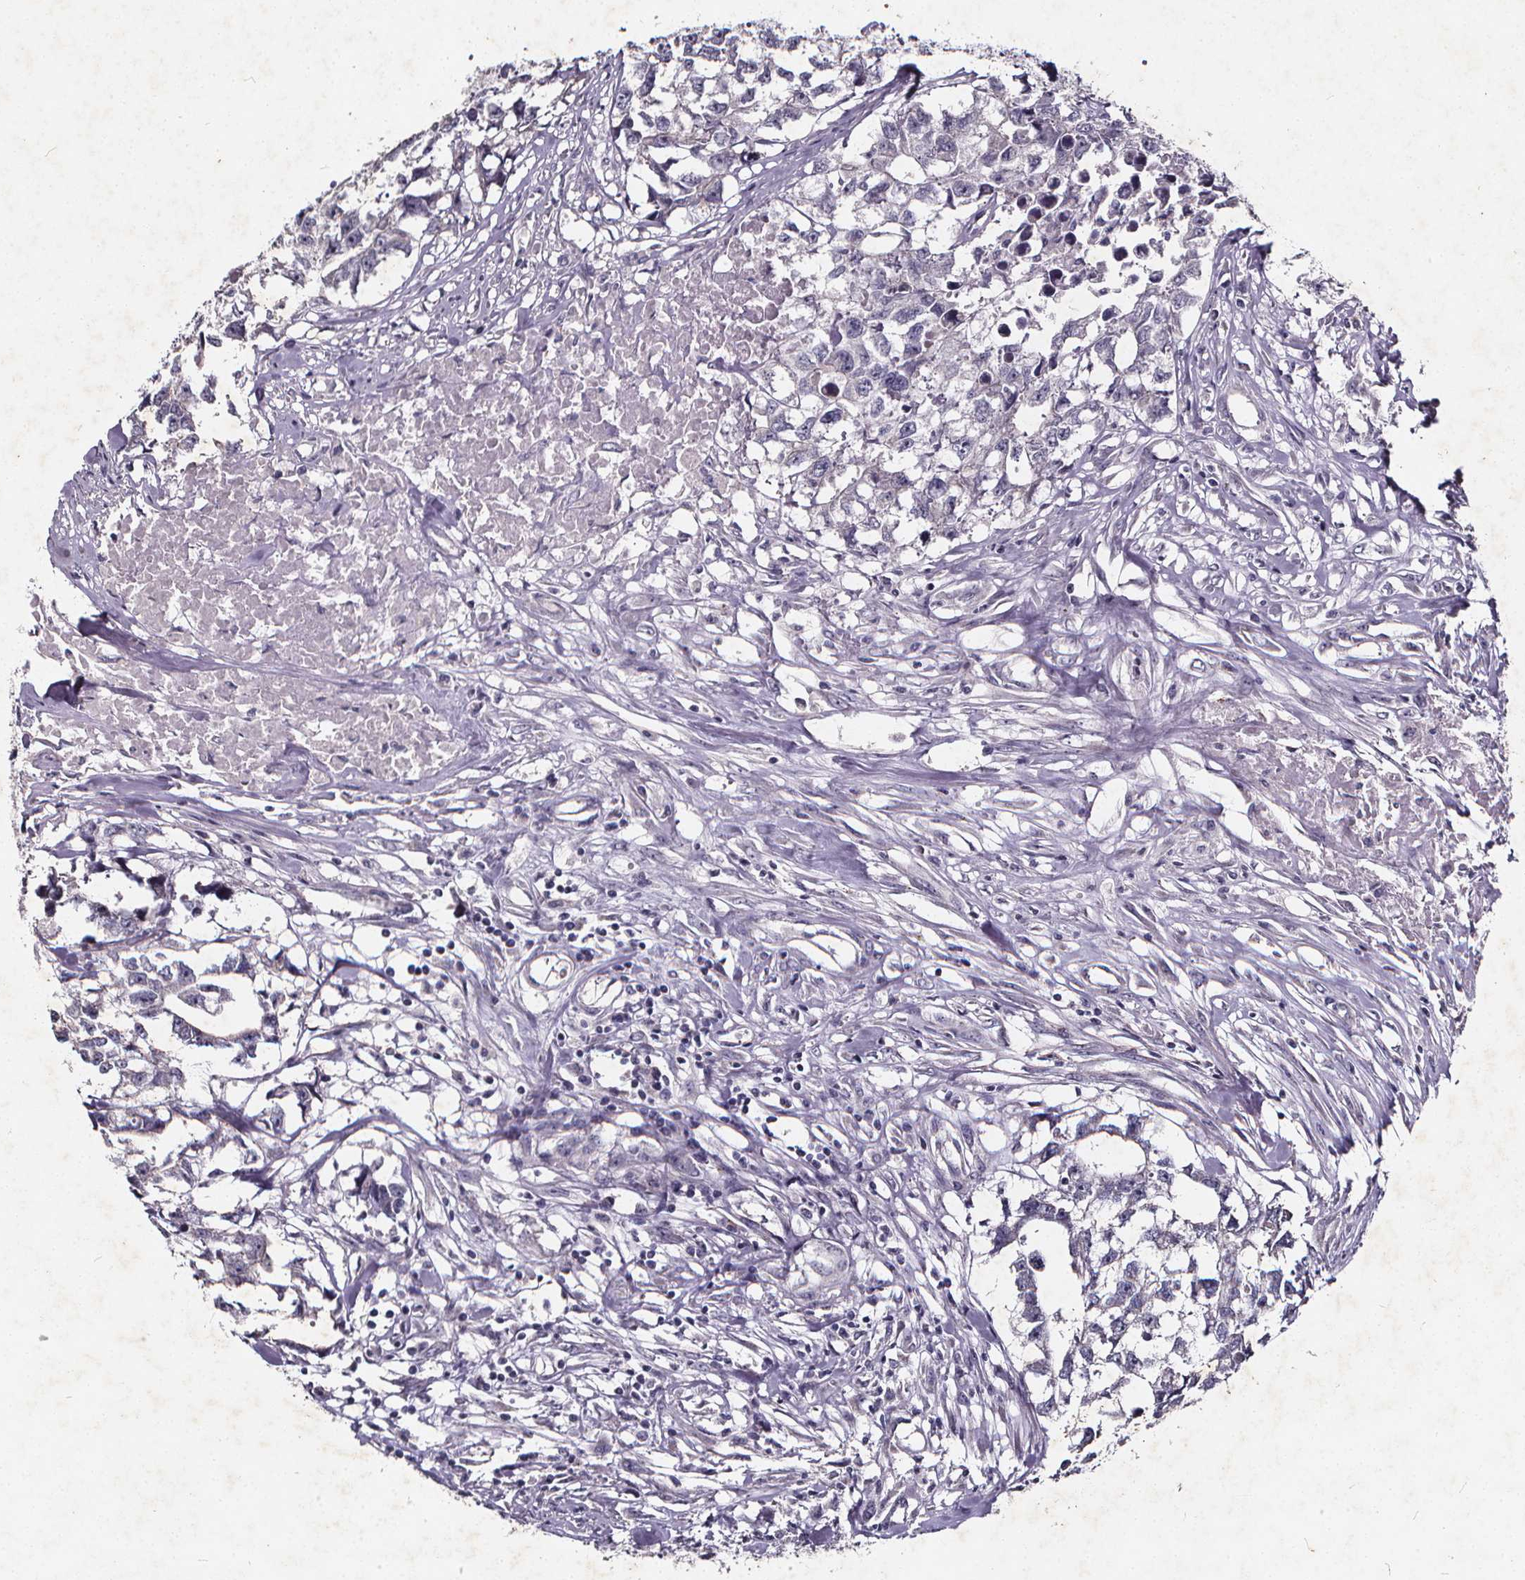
{"staining": {"intensity": "negative", "quantity": "none", "location": "none"}, "tissue": "testis cancer", "cell_type": "Tumor cells", "image_type": "cancer", "snomed": [{"axis": "morphology", "description": "Carcinoma, Embryonal, NOS"}, {"axis": "morphology", "description": "Teratoma, malignant, NOS"}, {"axis": "topography", "description": "Testis"}], "caption": "Tumor cells show no significant staining in testis malignant teratoma. Brightfield microscopy of immunohistochemistry (IHC) stained with DAB (brown) and hematoxylin (blue), captured at high magnification.", "gene": "TSPAN14", "patient": {"sex": "male", "age": 44}}